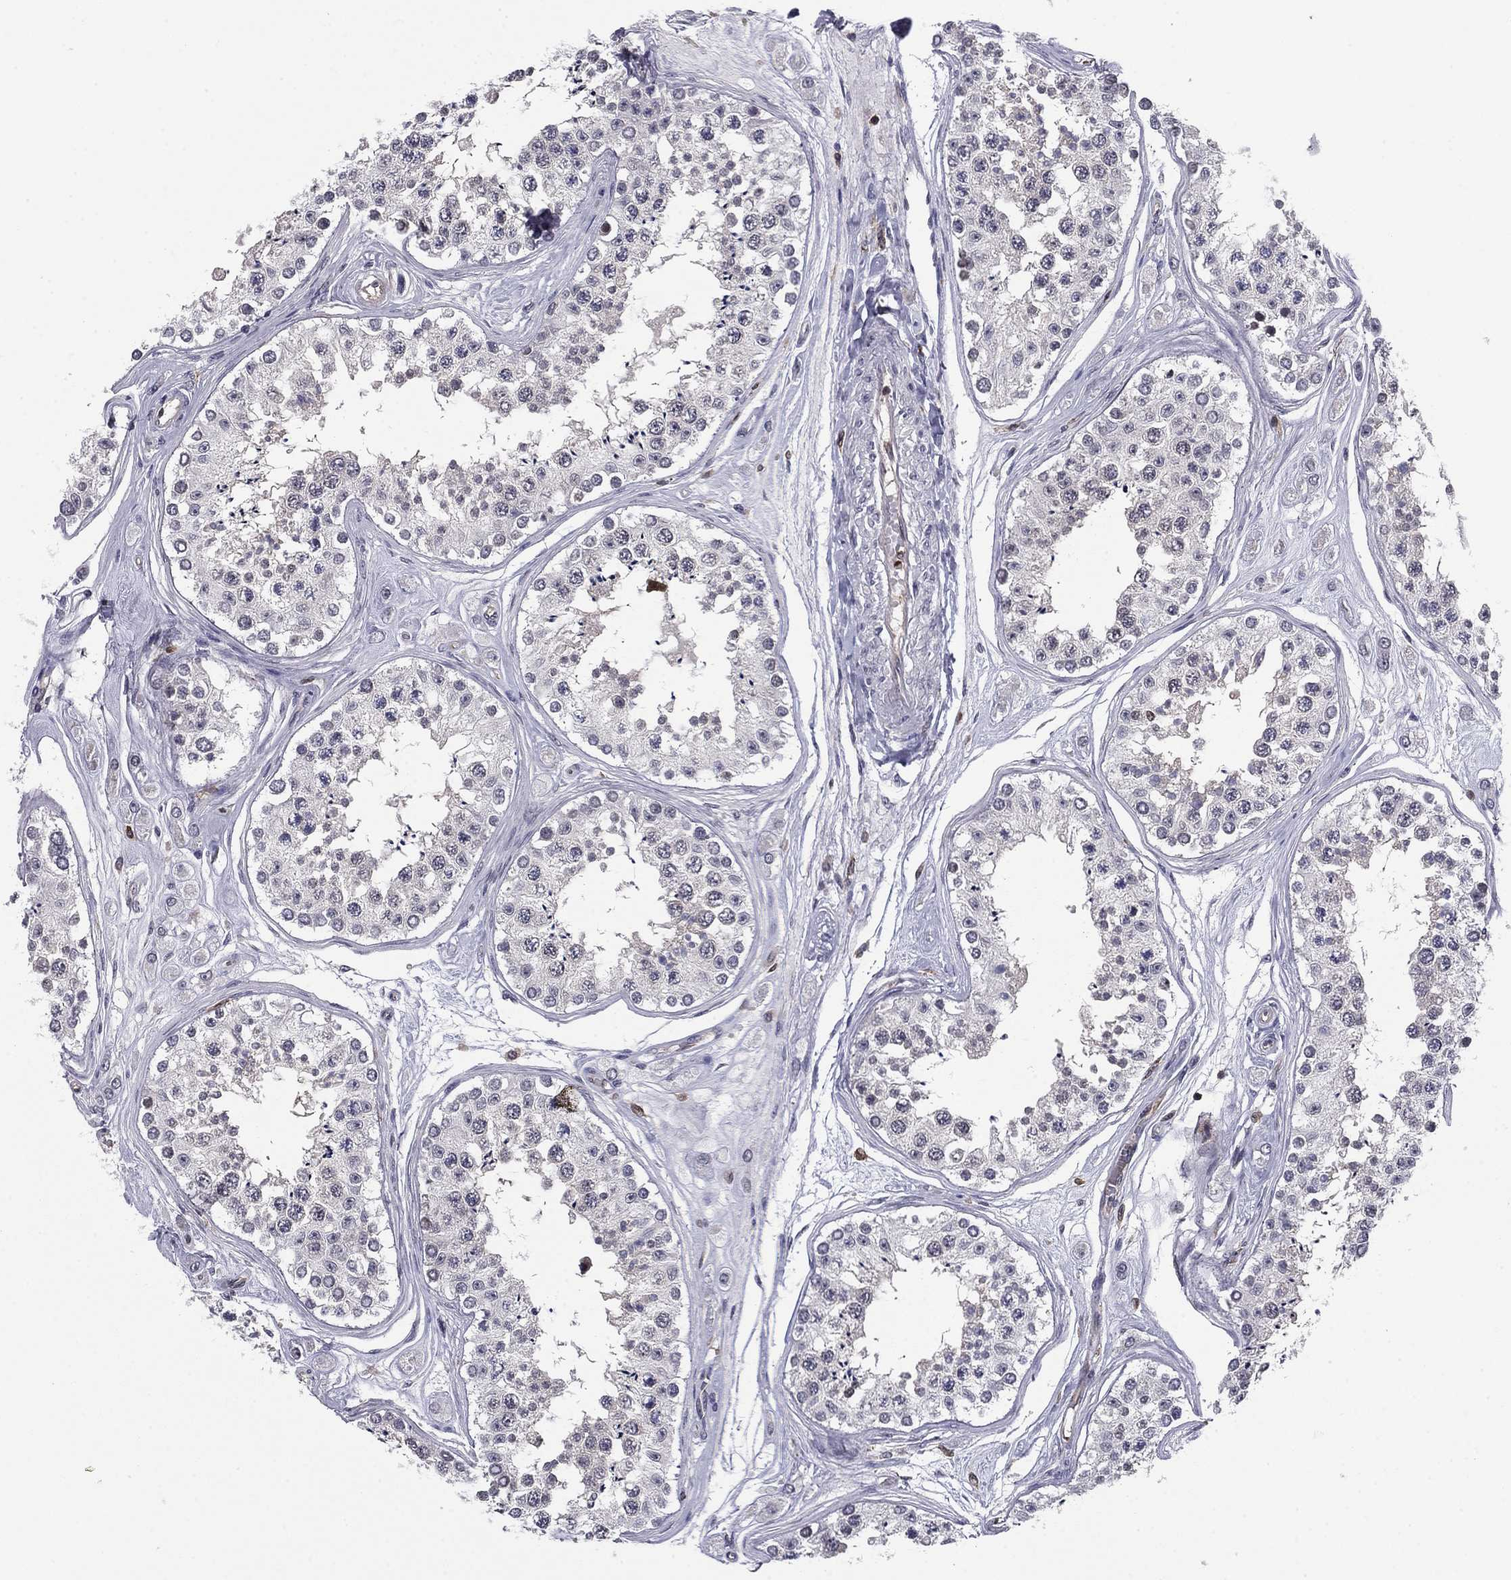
{"staining": {"intensity": "moderate", "quantity": "<25%", "location": "nuclear"}, "tissue": "testis", "cell_type": "Cells in seminiferous ducts", "image_type": "normal", "snomed": [{"axis": "morphology", "description": "Normal tissue, NOS"}, {"axis": "topography", "description": "Testis"}], "caption": "IHC image of benign testis: human testis stained using immunohistochemistry exhibits low levels of moderate protein expression localized specifically in the nuclear of cells in seminiferous ducts, appearing as a nuclear brown color.", "gene": "PLCB2", "patient": {"sex": "male", "age": 25}}